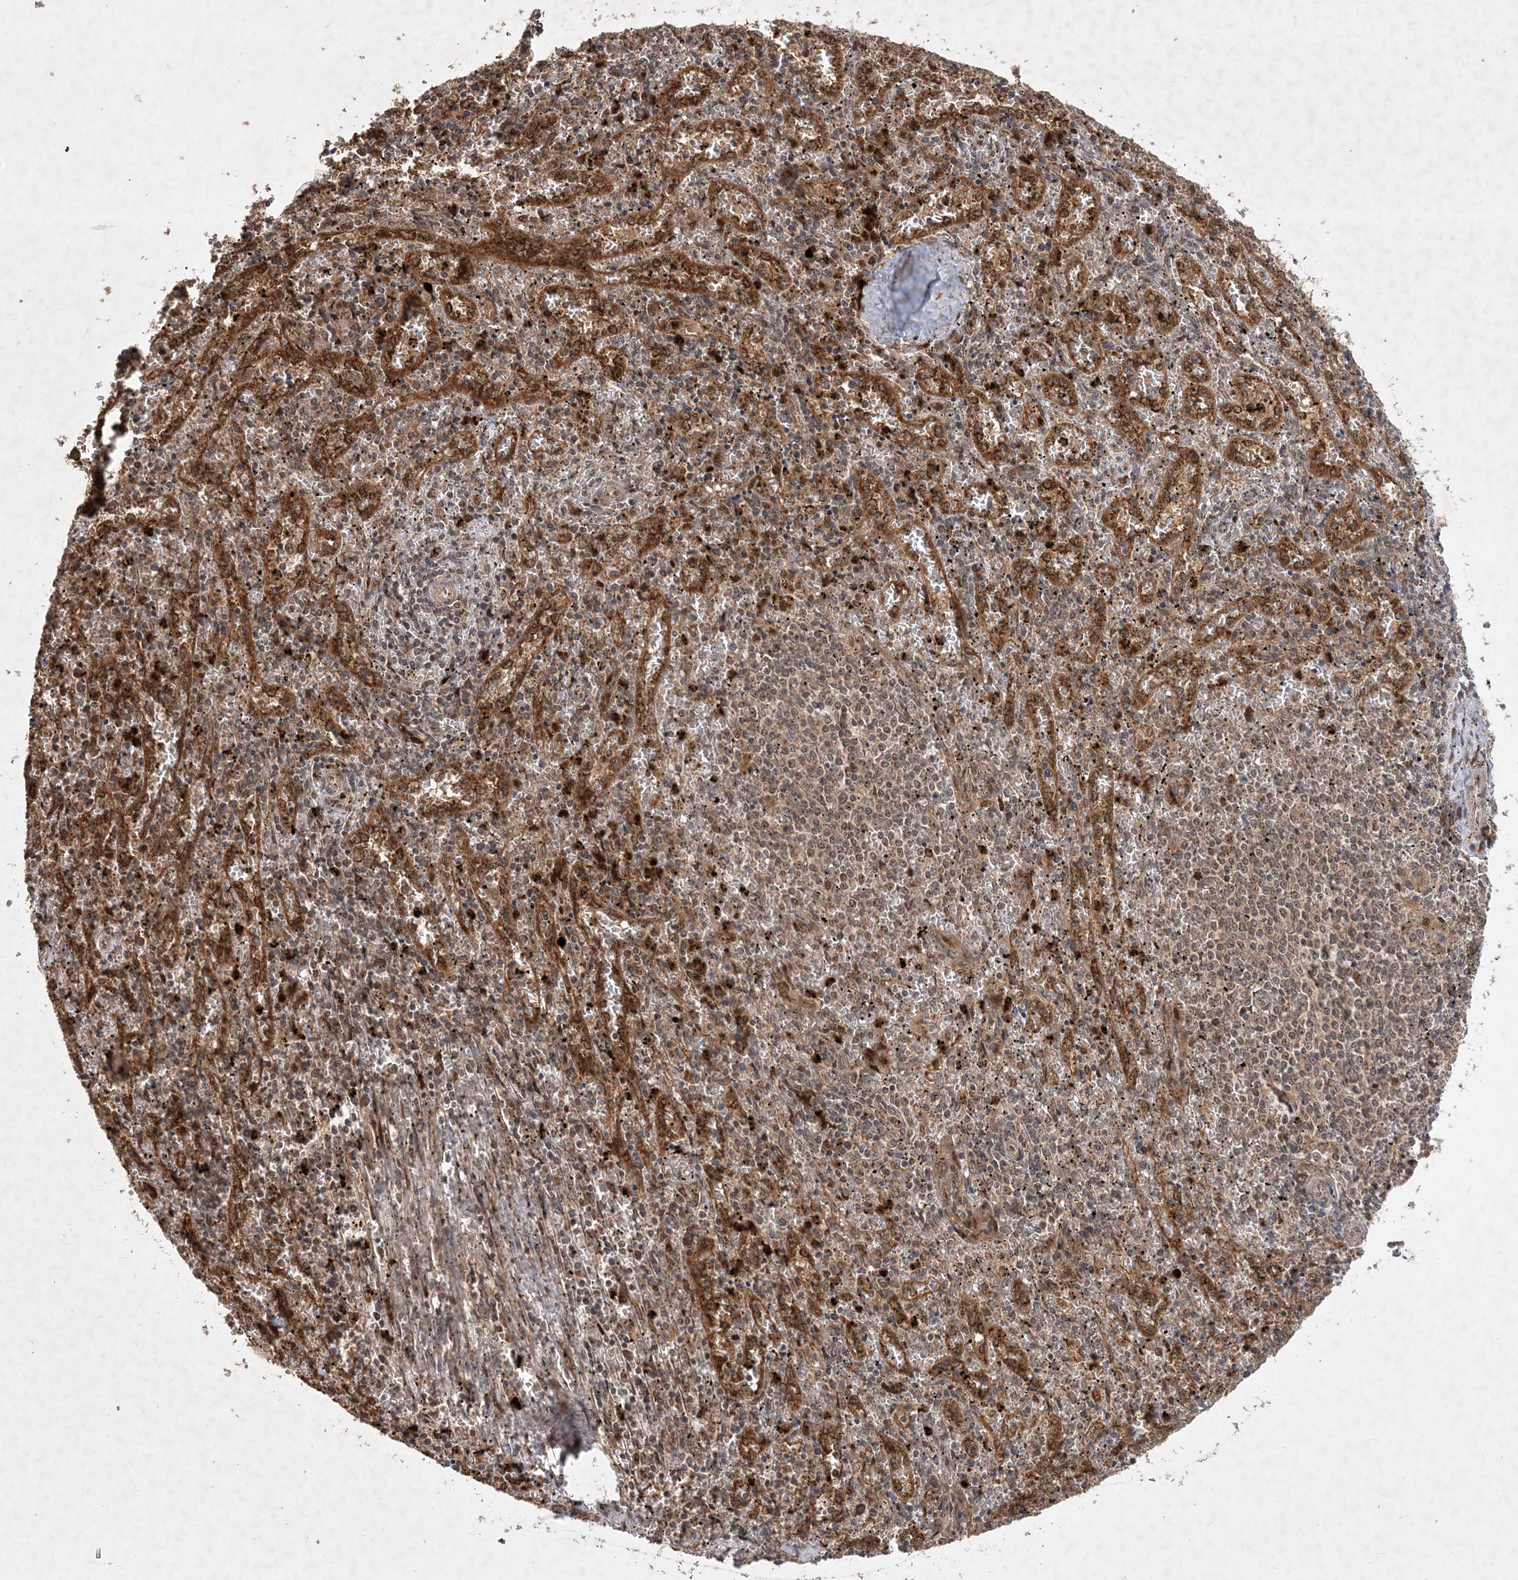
{"staining": {"intensity": "strong", "quantity": "25%-75%", "location": "cytoplasmic/membranous,nuclear"}, "tissue": "spleen", "cell_type": "Cells in red pulp", "image_type": "normal", "snomed": [{"axis": "morphology", "description": "Normal tissue, NOS"}, {"axis": "topography", "description": "Spleen"}], "caption": "Cells in red pulp reveal high levels of strong cytoplasmic/membranous,nuclear expression in approximately 25%-75% of cells in normal spleen.", "gene": "UBR3", "patient": {"sex": "male", "age": 11}}